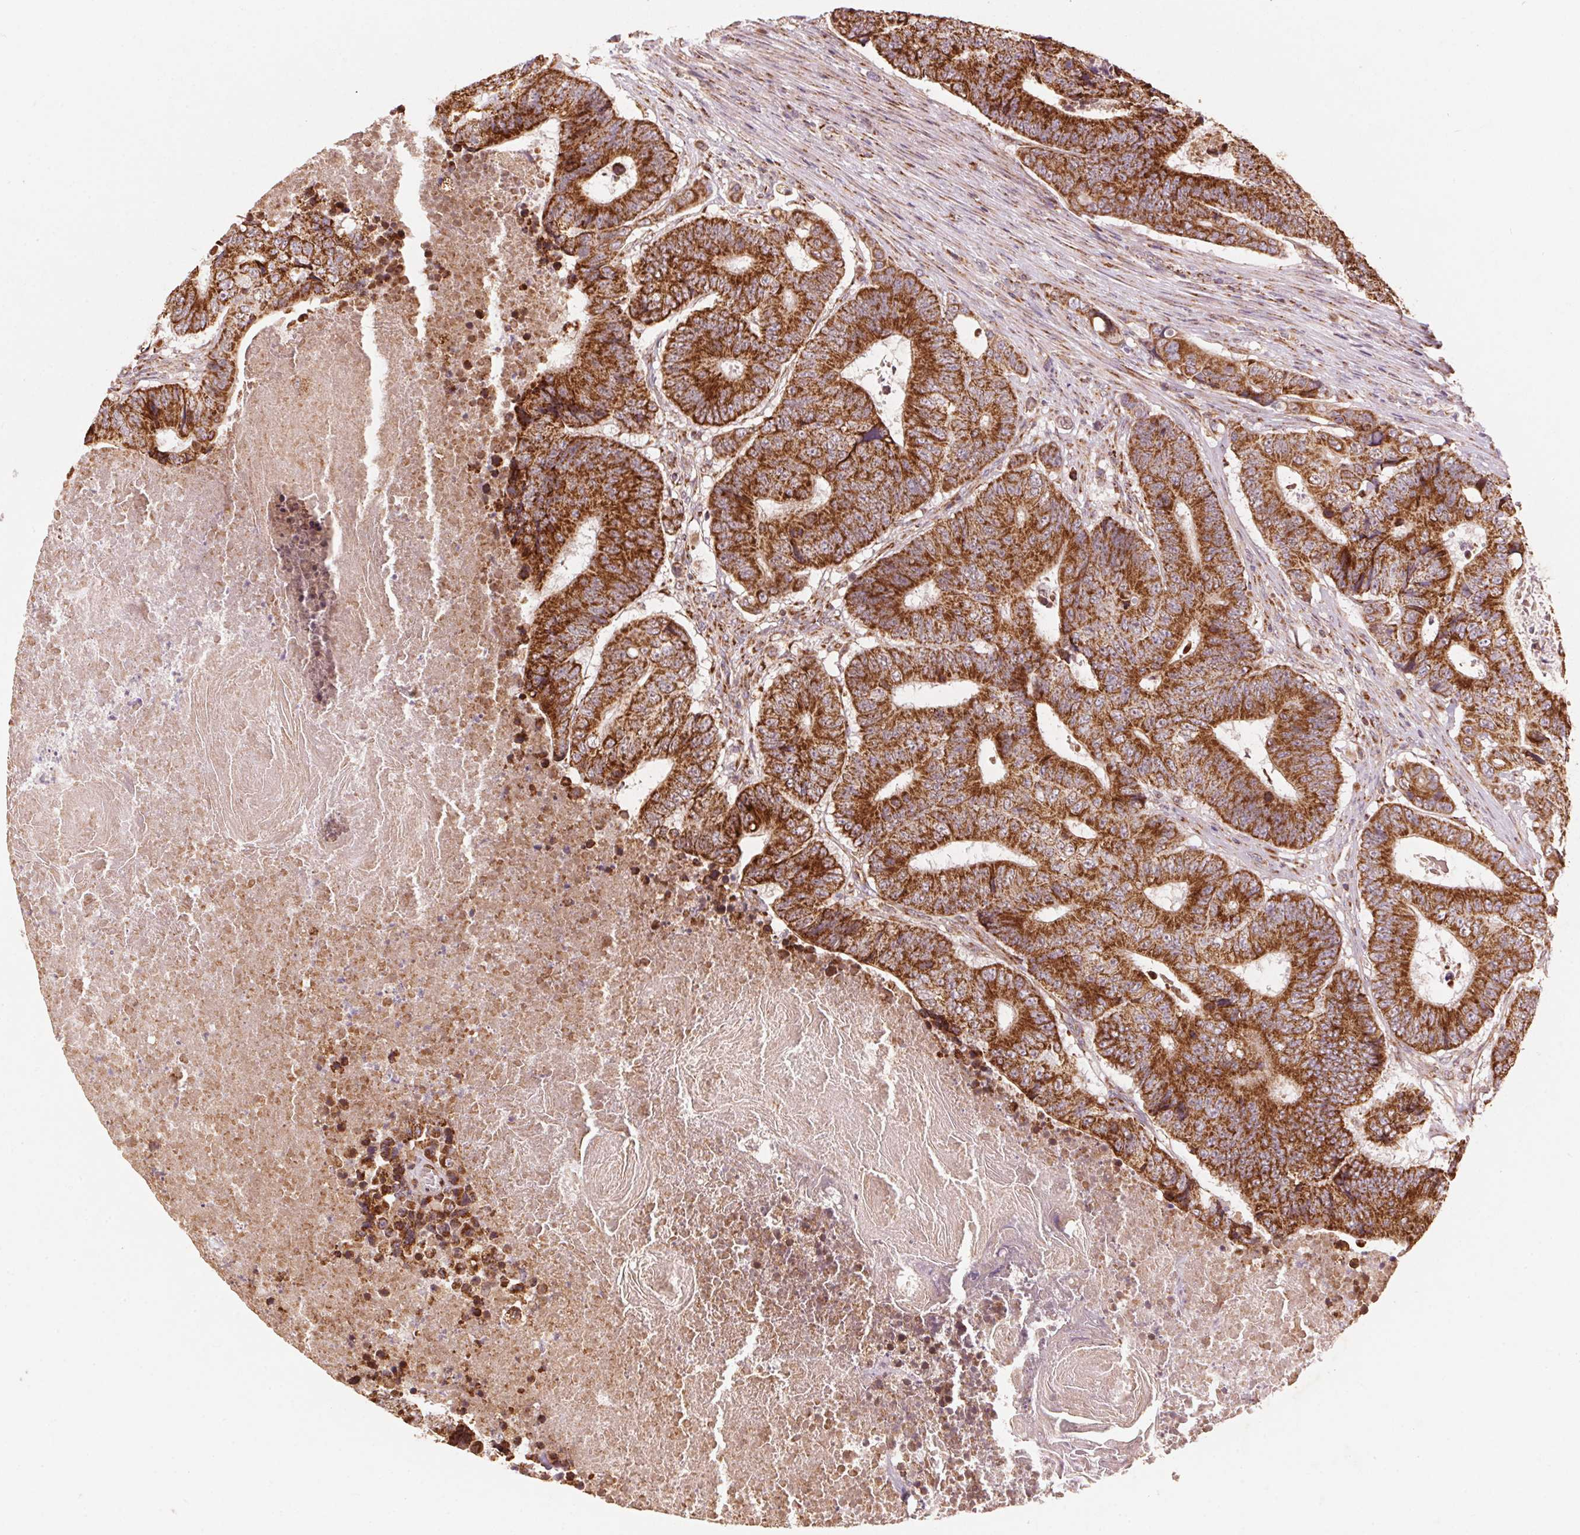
{"staining": {"intensity": "strong", "quantity": ">75%", "location": "cytoplasmic/membranous"}, "tissue": "colorectal cancer", "cell_type": "Tumor cells", "image_type": "cancer", "snomed": [{"axis": "morphology", "description": "Adenocarcinoma, NOS"}, {"axis": "topography", "description": "Colon"}], "caption": "Brown immunohistochemical staining in colorectal cancer shows strong cytoplasmic/membranous expression in approximately >75% of tumor cells.", "gene": "TOMM70", "patient": {"sex": "female", "age": 48}}